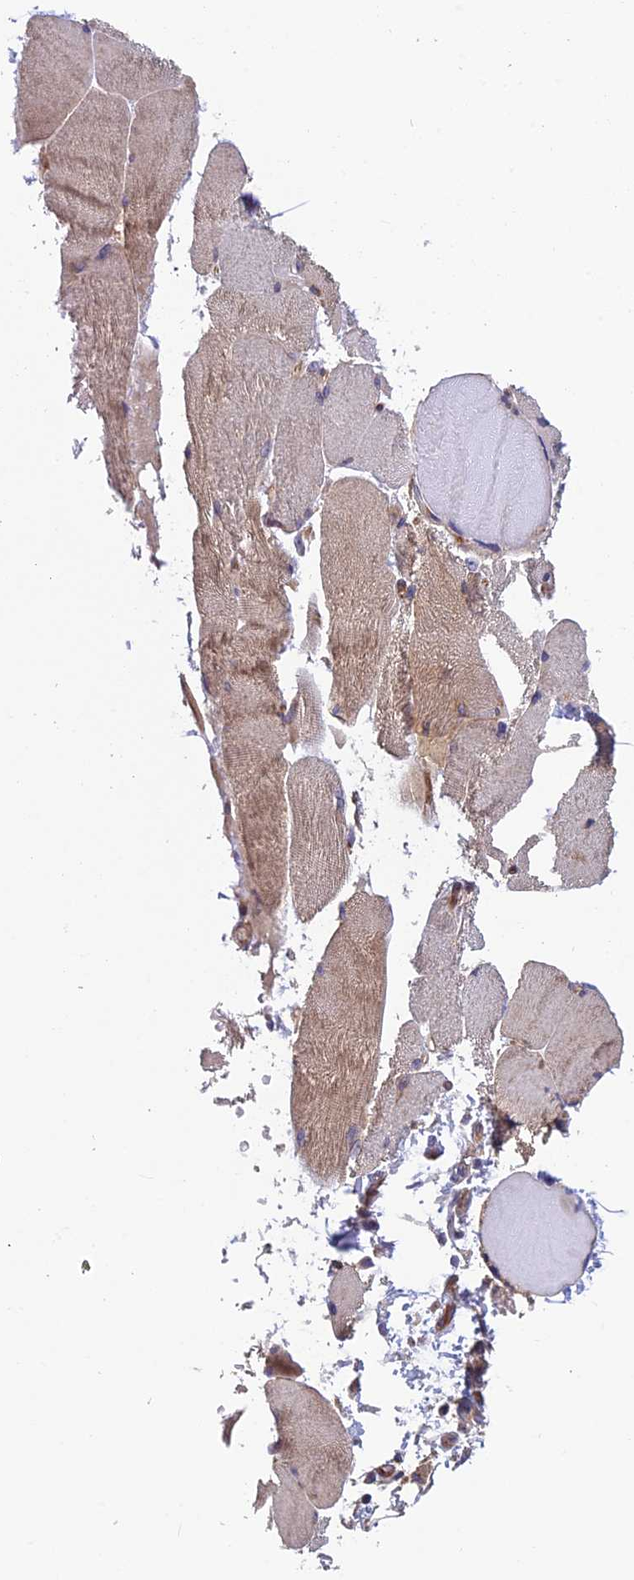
{"staining": {"intensity": "moderate", "quantity": "25%-75%", "location": "cytoplasmic/membranous"}, "tissue": "skeletal muscle", "cell_type": "Myocytes", "image_type": "normal", "snomed": [{"axis": "morphology", "description": "Normal tissue, NOS"}, {"axis": "topography", "description": "Skin"}, {"axis": "topography", "description": "Skeletal muscle"}], "caption": "Myocytes display medium levels of moderate cytoplasmic/membranous positivity in about 25%-75% of cells in unremarkable human skeletal muscle. Ihc stains the protein of interest in brown and the nuclei are stained blue.", "gene": "ADAMTS15", "patient": {"sex": "male", "age": 83}}